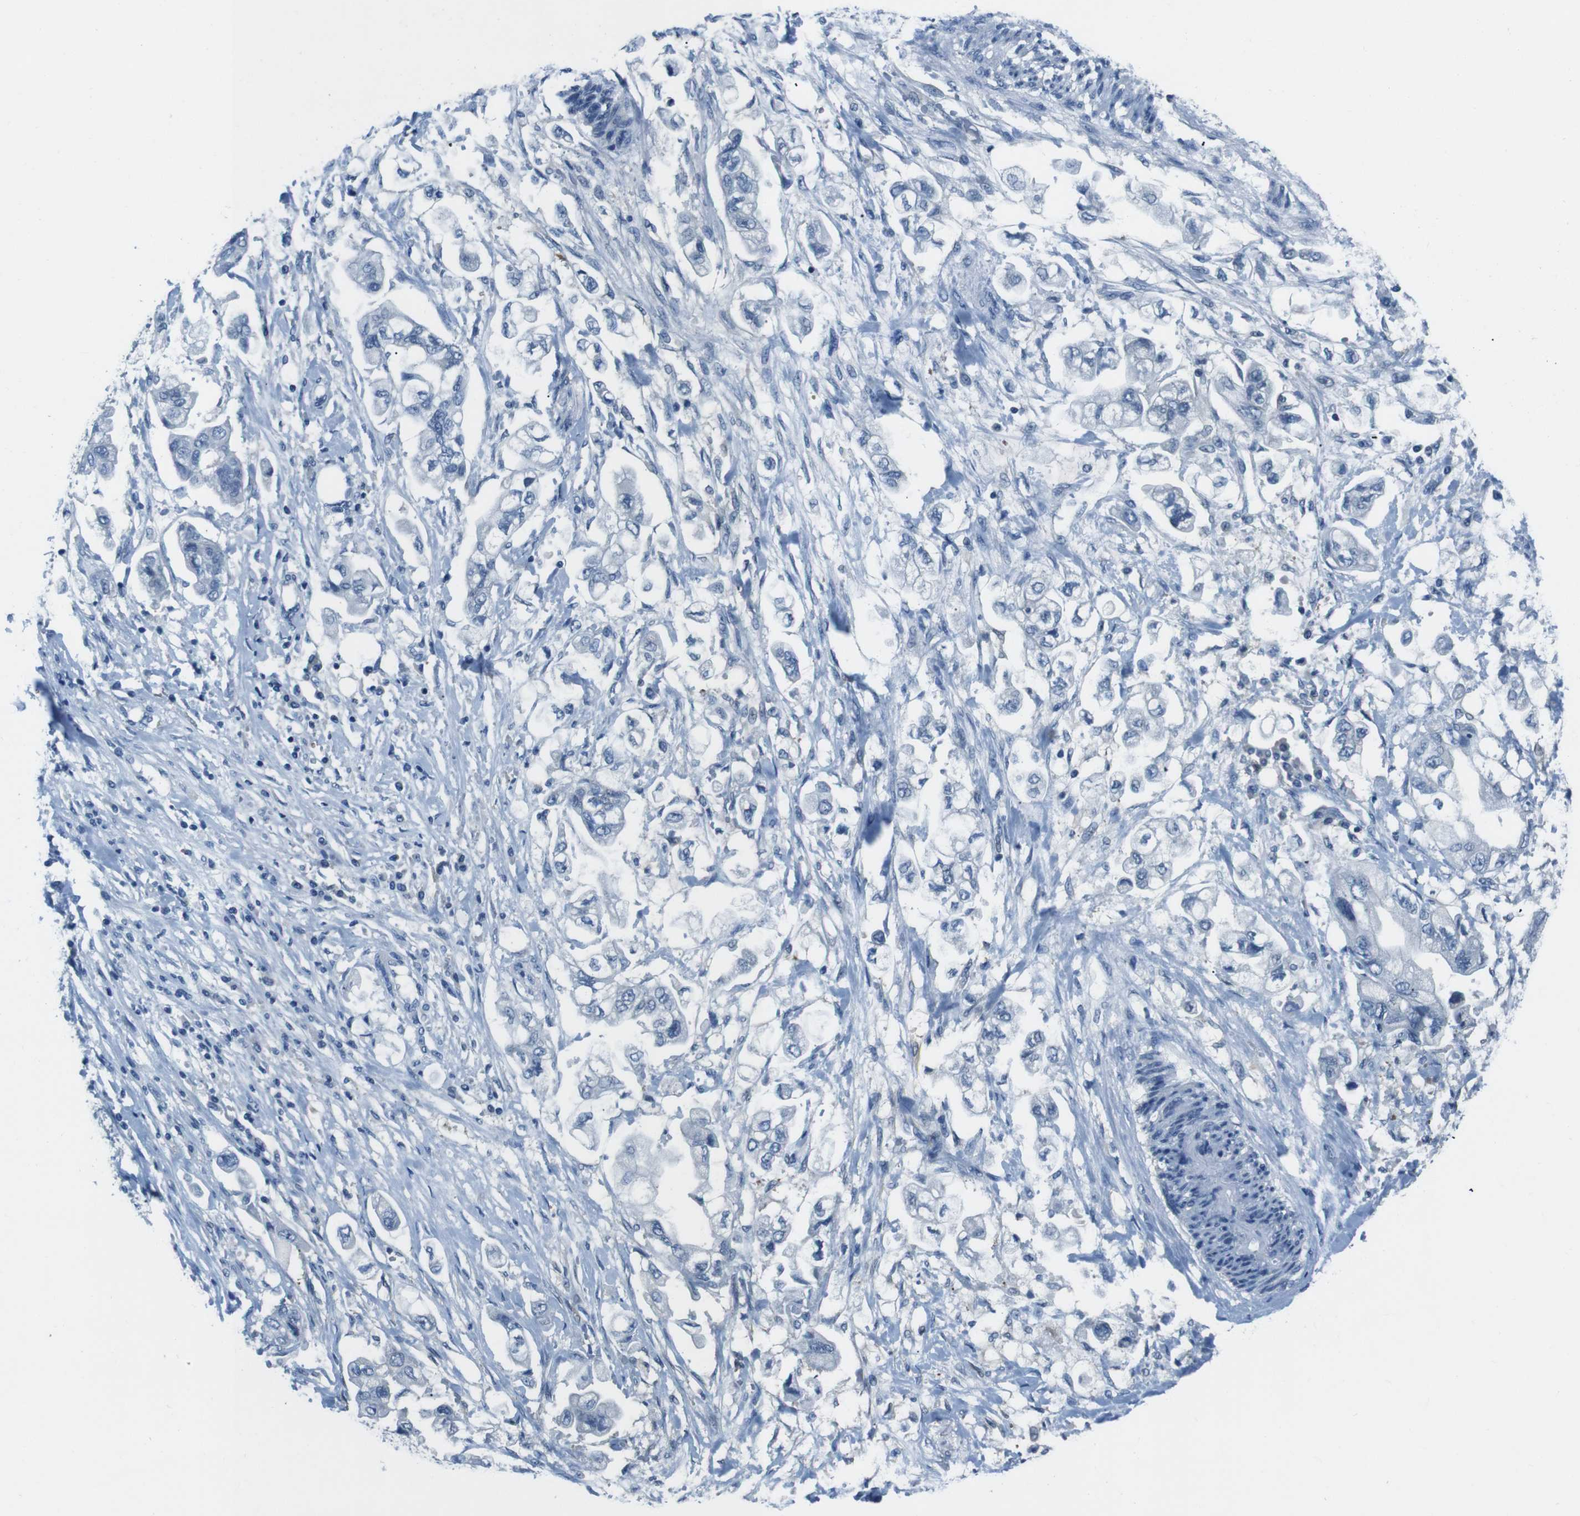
{"staining": {"intensity": "negative", "quantity": "none", "location": "none"}, "tissue": "stomach cancer", "cell_type": "Tumor cells", "image_type": "cancer", "snomed": [{"axis": "morphology", "description": "Adenocarcinoma, NOS"}, {"axis": "topography", "description": "Stomach"}], "caption": "Stomach adenocarcinoma was stained to show a protein in brown. There is no significant expression in tumor cells.", "gene": "NANOS2", "patient": {"sex": "male", "age": 62}}